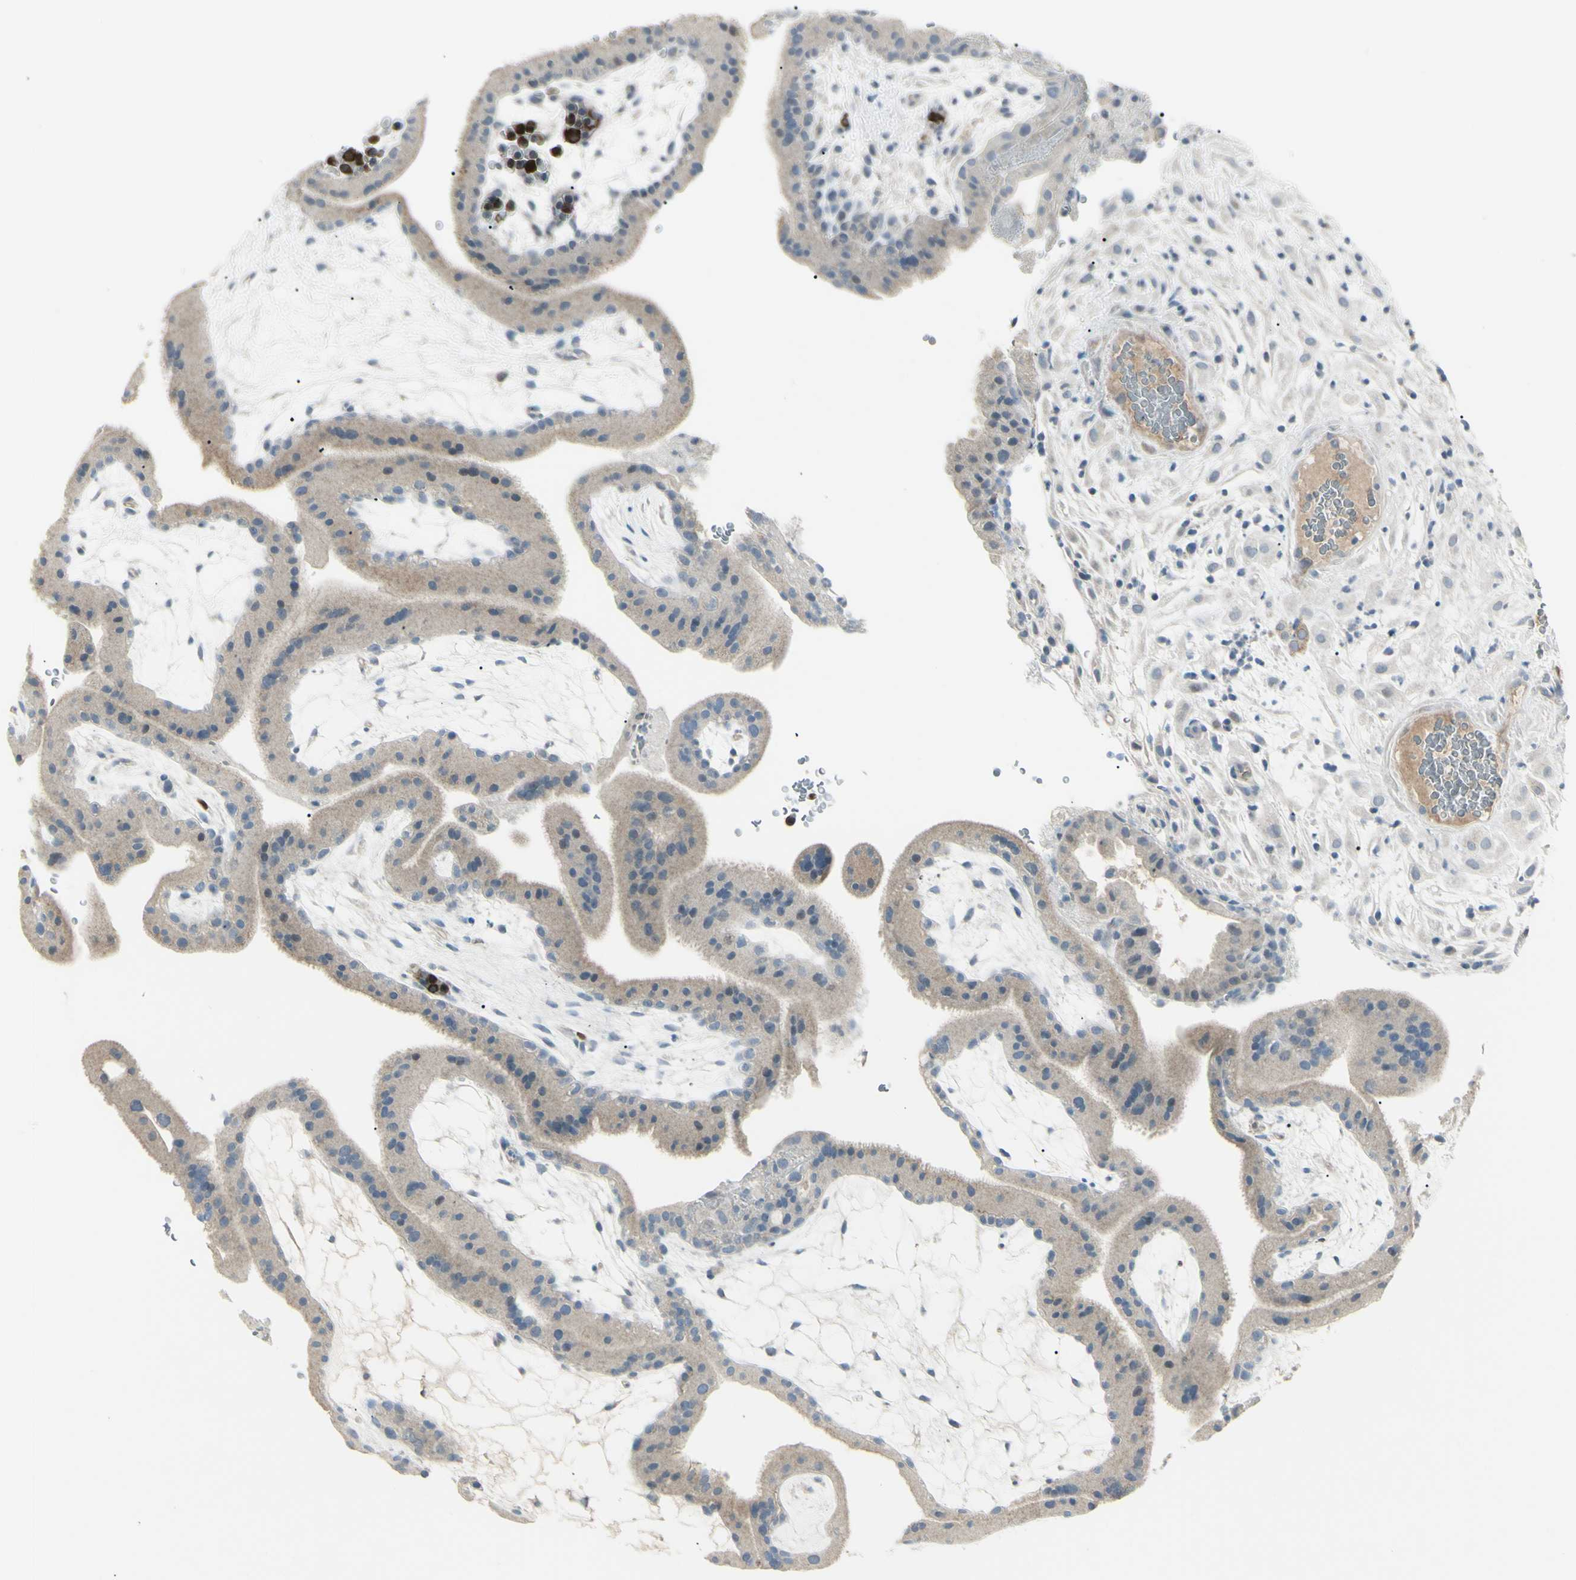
{"staining": {"intensity": "negative", "quantity": "none", "location": "none"}, "tissue": "placenta", "cell_type": "Decidual cells", "image_type": "normal", "snomed": [{"axis": "morphology", "description": "Normal tissue, NOS"}, {"axis": "topography", "description": "Placenta"}], "caption": "Image shows no significant protein positivity in decidual cells of unremarkable placenta. Nuclei are stained in blue.", "gene": "SH3GL2", "patient": {"sex": "female", "age": 19}}